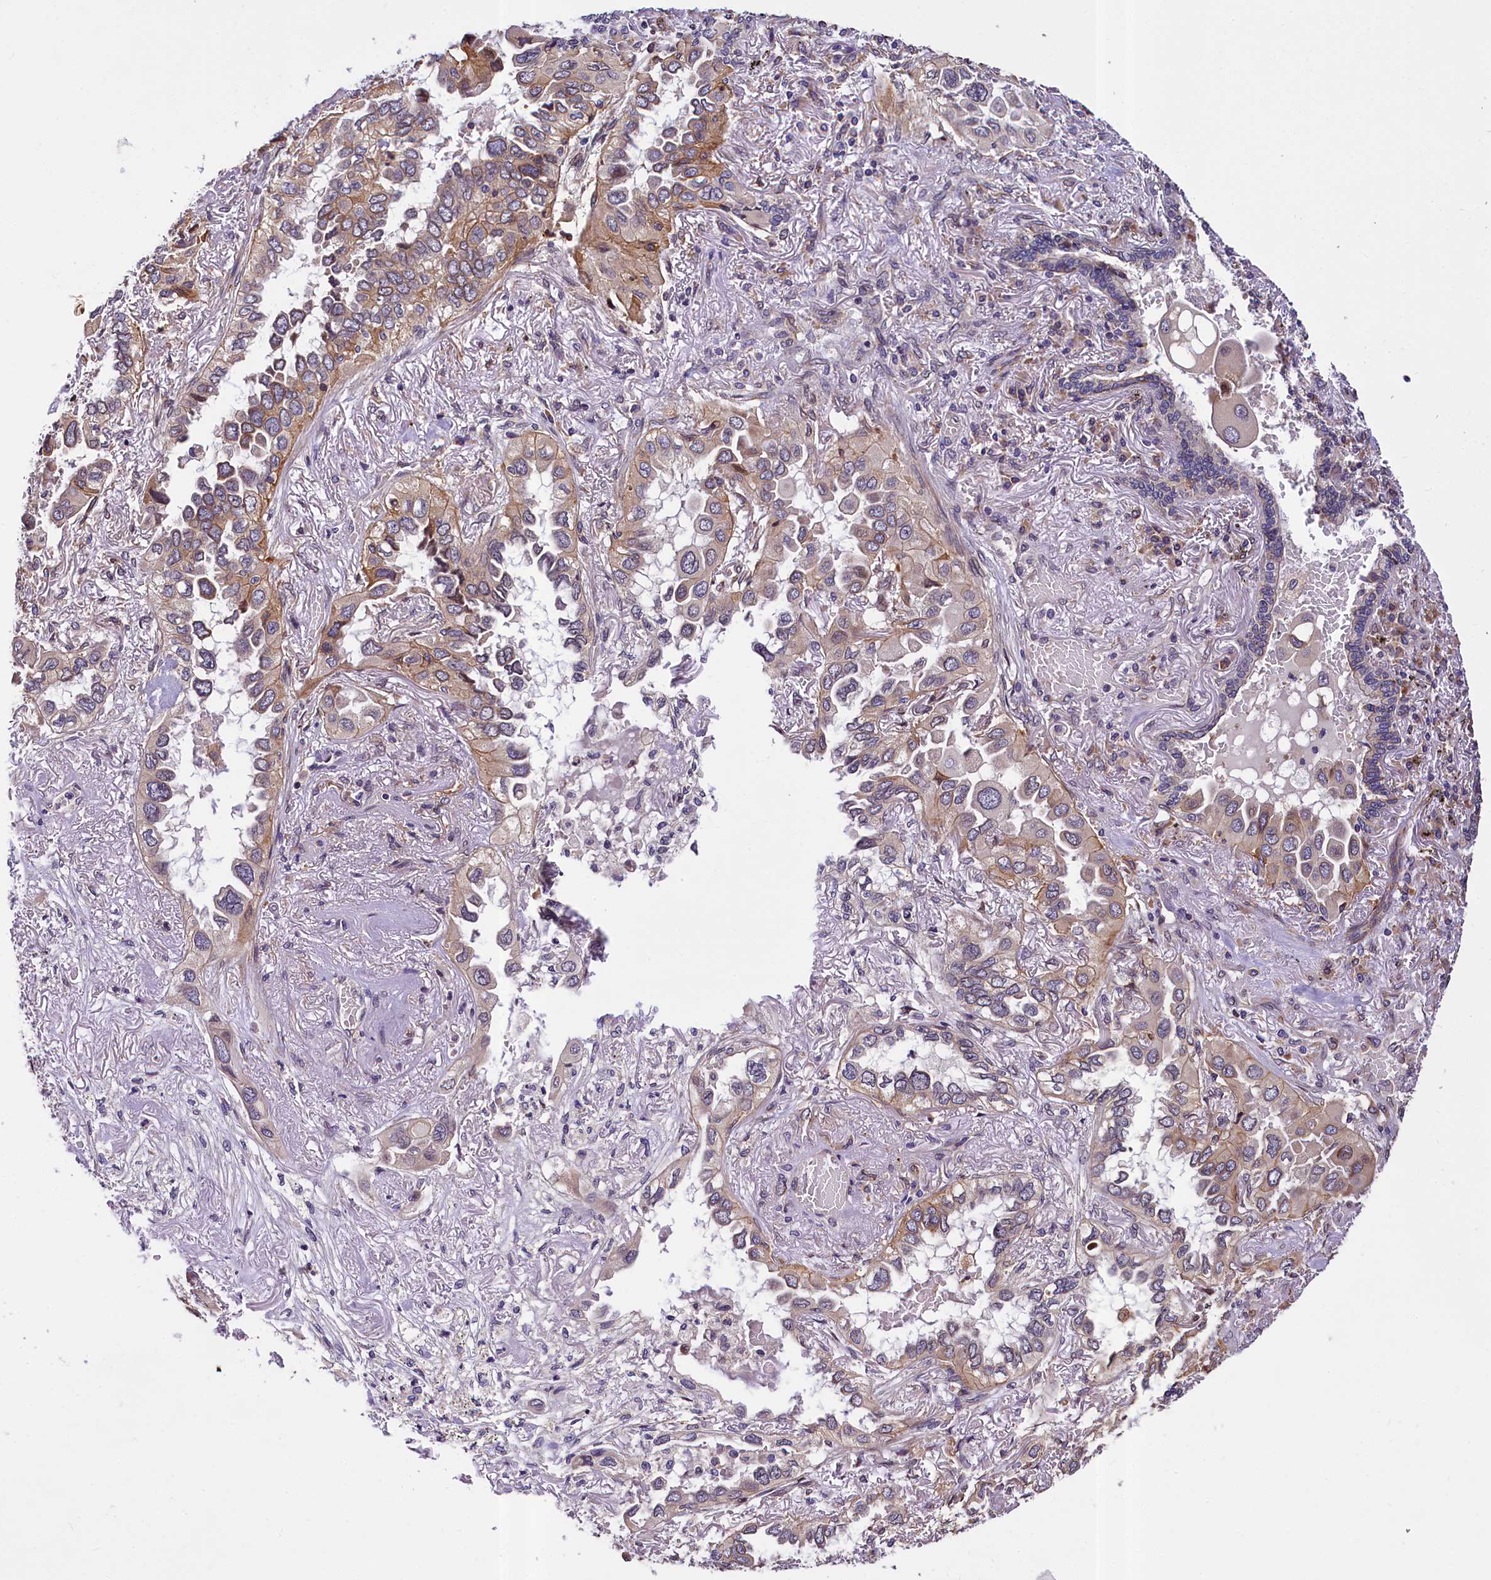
{"staining": {"intensity": "moderate", "quantity": "<25%", "location": "cytoplasmic/membranous"}, "tissue": "lung cancer", "cell_type": "Tumor cells", "image_type": "cancer", "snomed": [{"axis": "morphology", "description": "Adenocarcinoma, NOS"}, {"axis": "topography", "description": "Lung"}], "caption": "Tumor cells reveal low levels of moderate cytoplasmic/membranous expression in approximately <25% of cells in human lung cancer.", "gene": "SUPV3L1", "patient": {"sex": "female", "age": 76}}